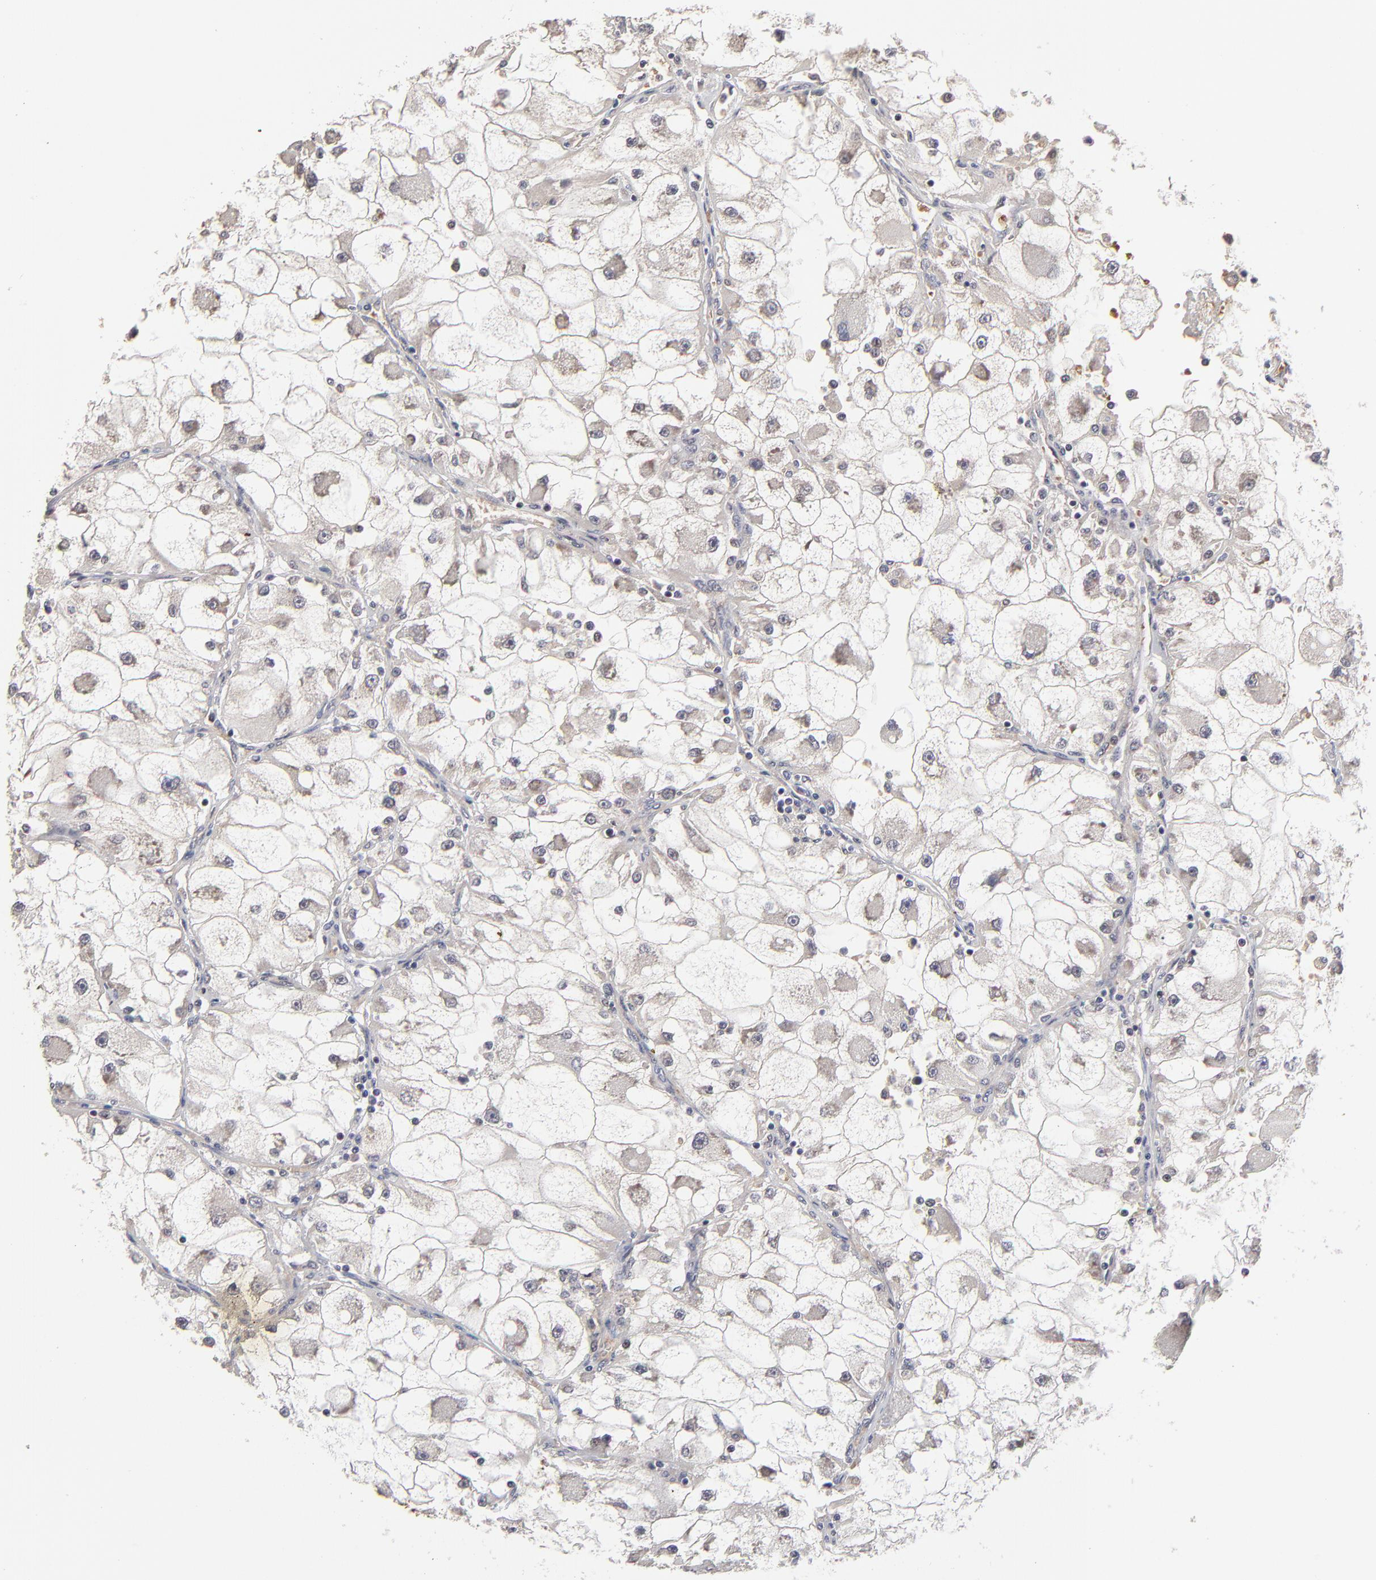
{"staining": {"intensity": "negative", "quantity": "none", "location": "none"}, "tissue": "renal cancer", "cell_type": "Tumor cells", "image_type": "cancer", "snomed": [{"axis": "morphology", "description": "Adenocarcinoma, NOS"}, {"axis": "topography", "description": "Kidney"}], "caption": "High power microscopy micrograph of an immunohistochemistry (IHC) histopathology image of renal cancer (adenocarcinoma), revealing no significant expression in tumor cells.", "gene": "FRMD8", "patient": {"sex": "female", "age": 73}}